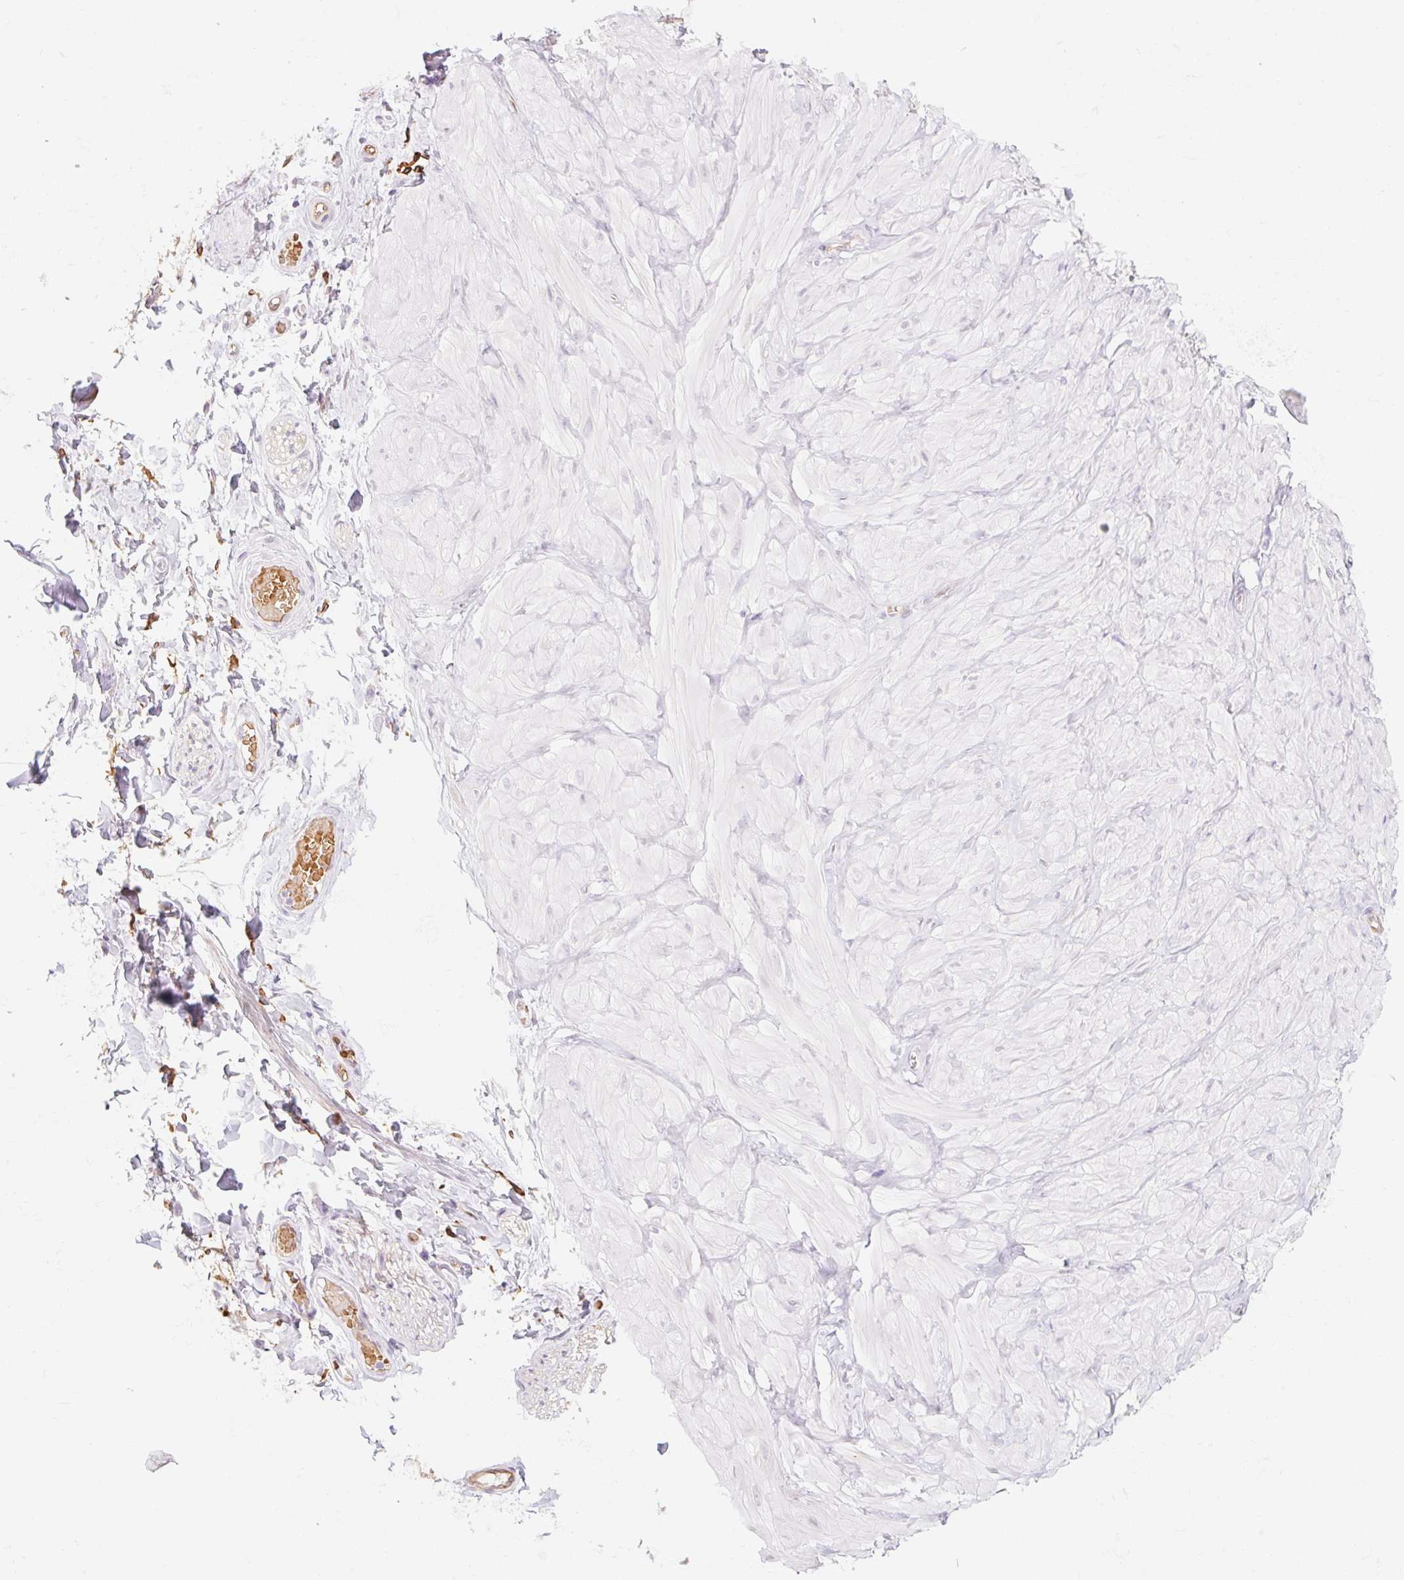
{"staining": {"intensity": "negative", "quantity": "none", "location": "none"}, "tissue": "adipose tissue", "cell_type": "Adipocytes", "image_type": "normal", "snomed": [{"axis": "morphology", "description": "Normal tissue, NOS"}, {"axis": "topography", "description": "Soft tissue"}, {"axis": "topography", "description": "Adipose tissue"}, {"axis": "topography", "description": "Vascular tissue"}, {"axis": "topography", "description": "Peripheral nerve tissue"}], "caption": "Human adipose tissue stained for a protein using IHC reveals no staining in adipocytes.", "gene": "TAF1L", "patient": {"sex": "male", "age": 29}}